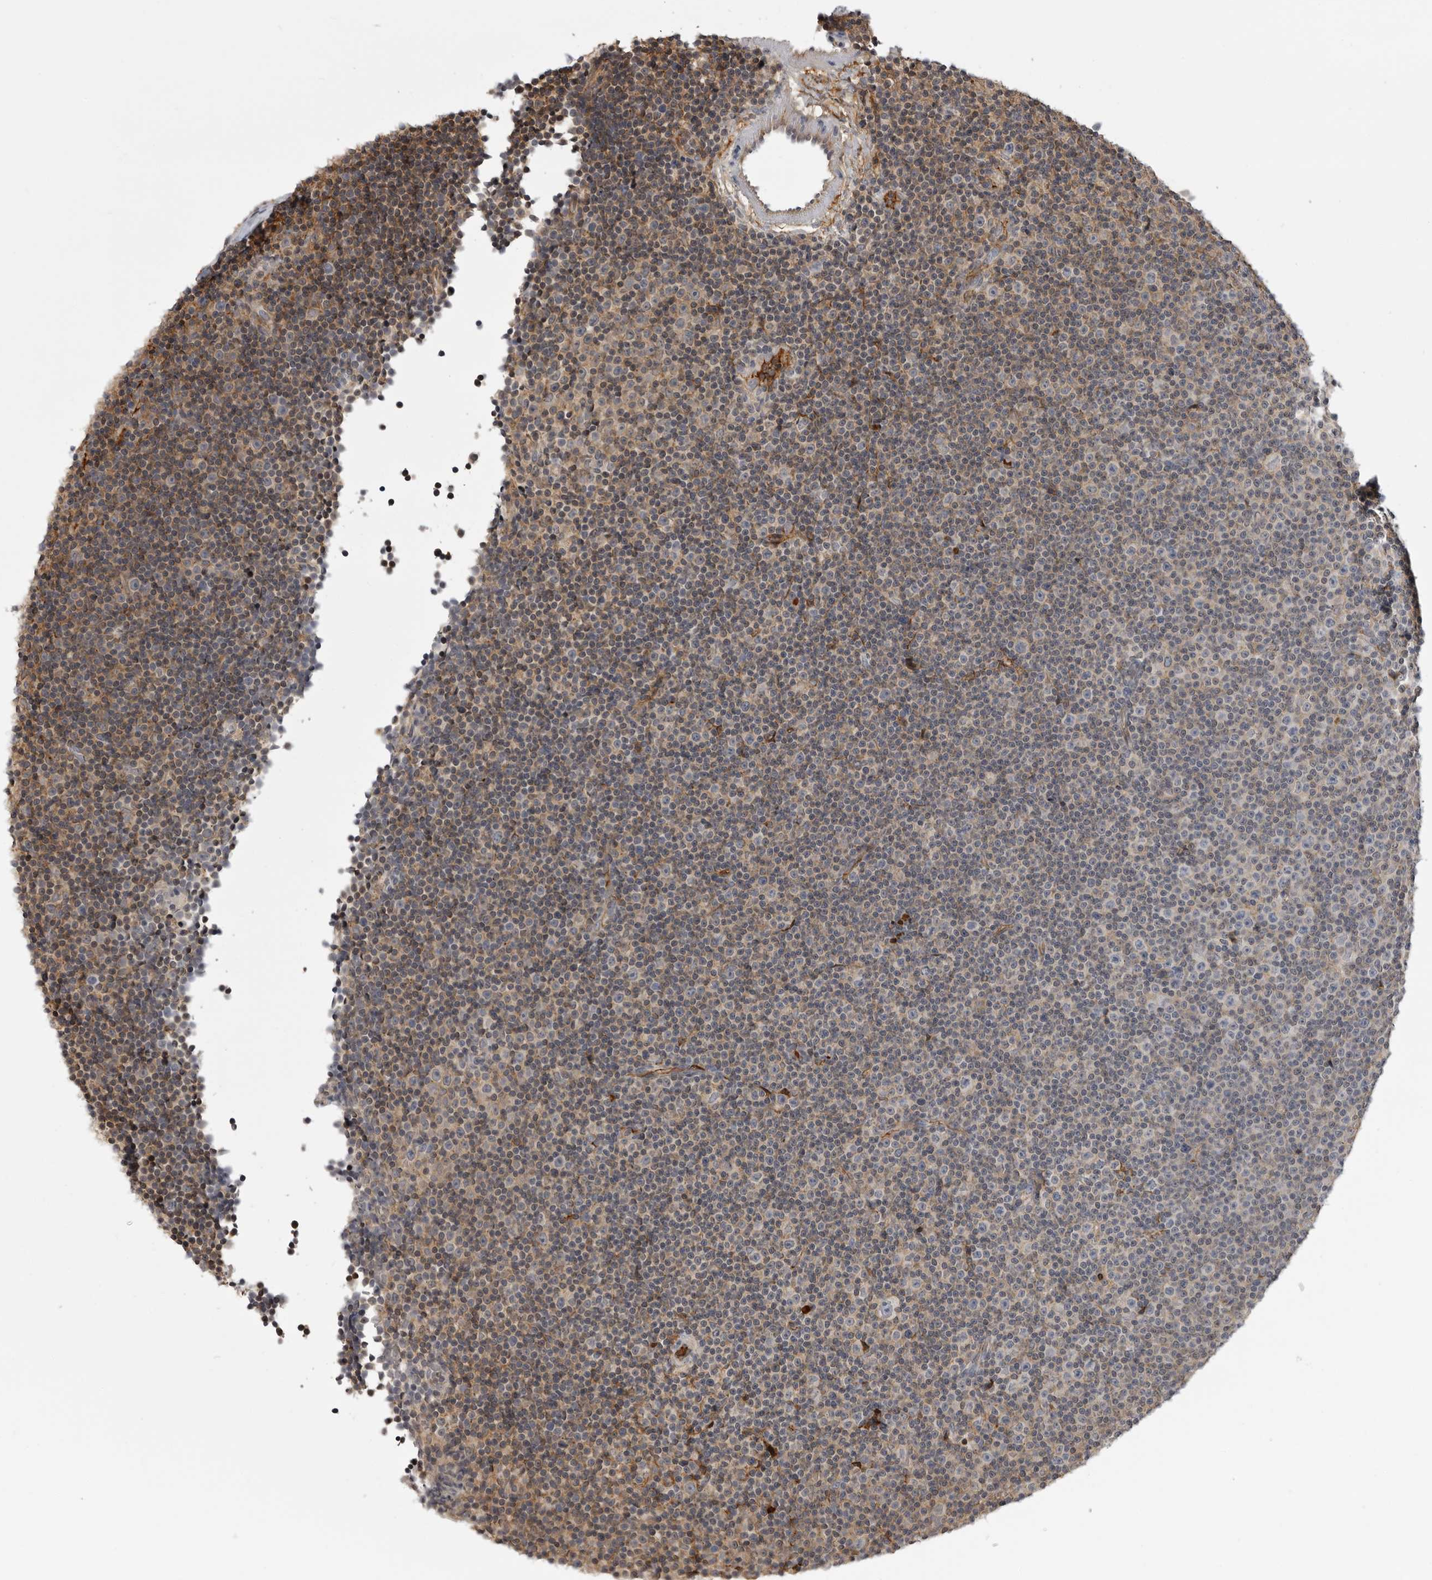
{"staining": {"intensity": "negative", "quantity": "none", "location": "none"}, "tissue": "lymphoma", "cell_type": "Tumor cells", "image_type": "cancer", "snomed": [{"axis": "morphology", "description": "Malignant lymphoma, non-Hodgkin's type, Low grade"}, {"axis": "topography", "description": "Lymph node"}], "caption": "Immunohistochemistry image of malignant lymphoma, non-Hodgkin's type (low-grade) stained for a protein (brown), which shows no expression in tumor cells.", "gene": "PLEKHF2", "patient": {"sex": "female", "age": 67}}